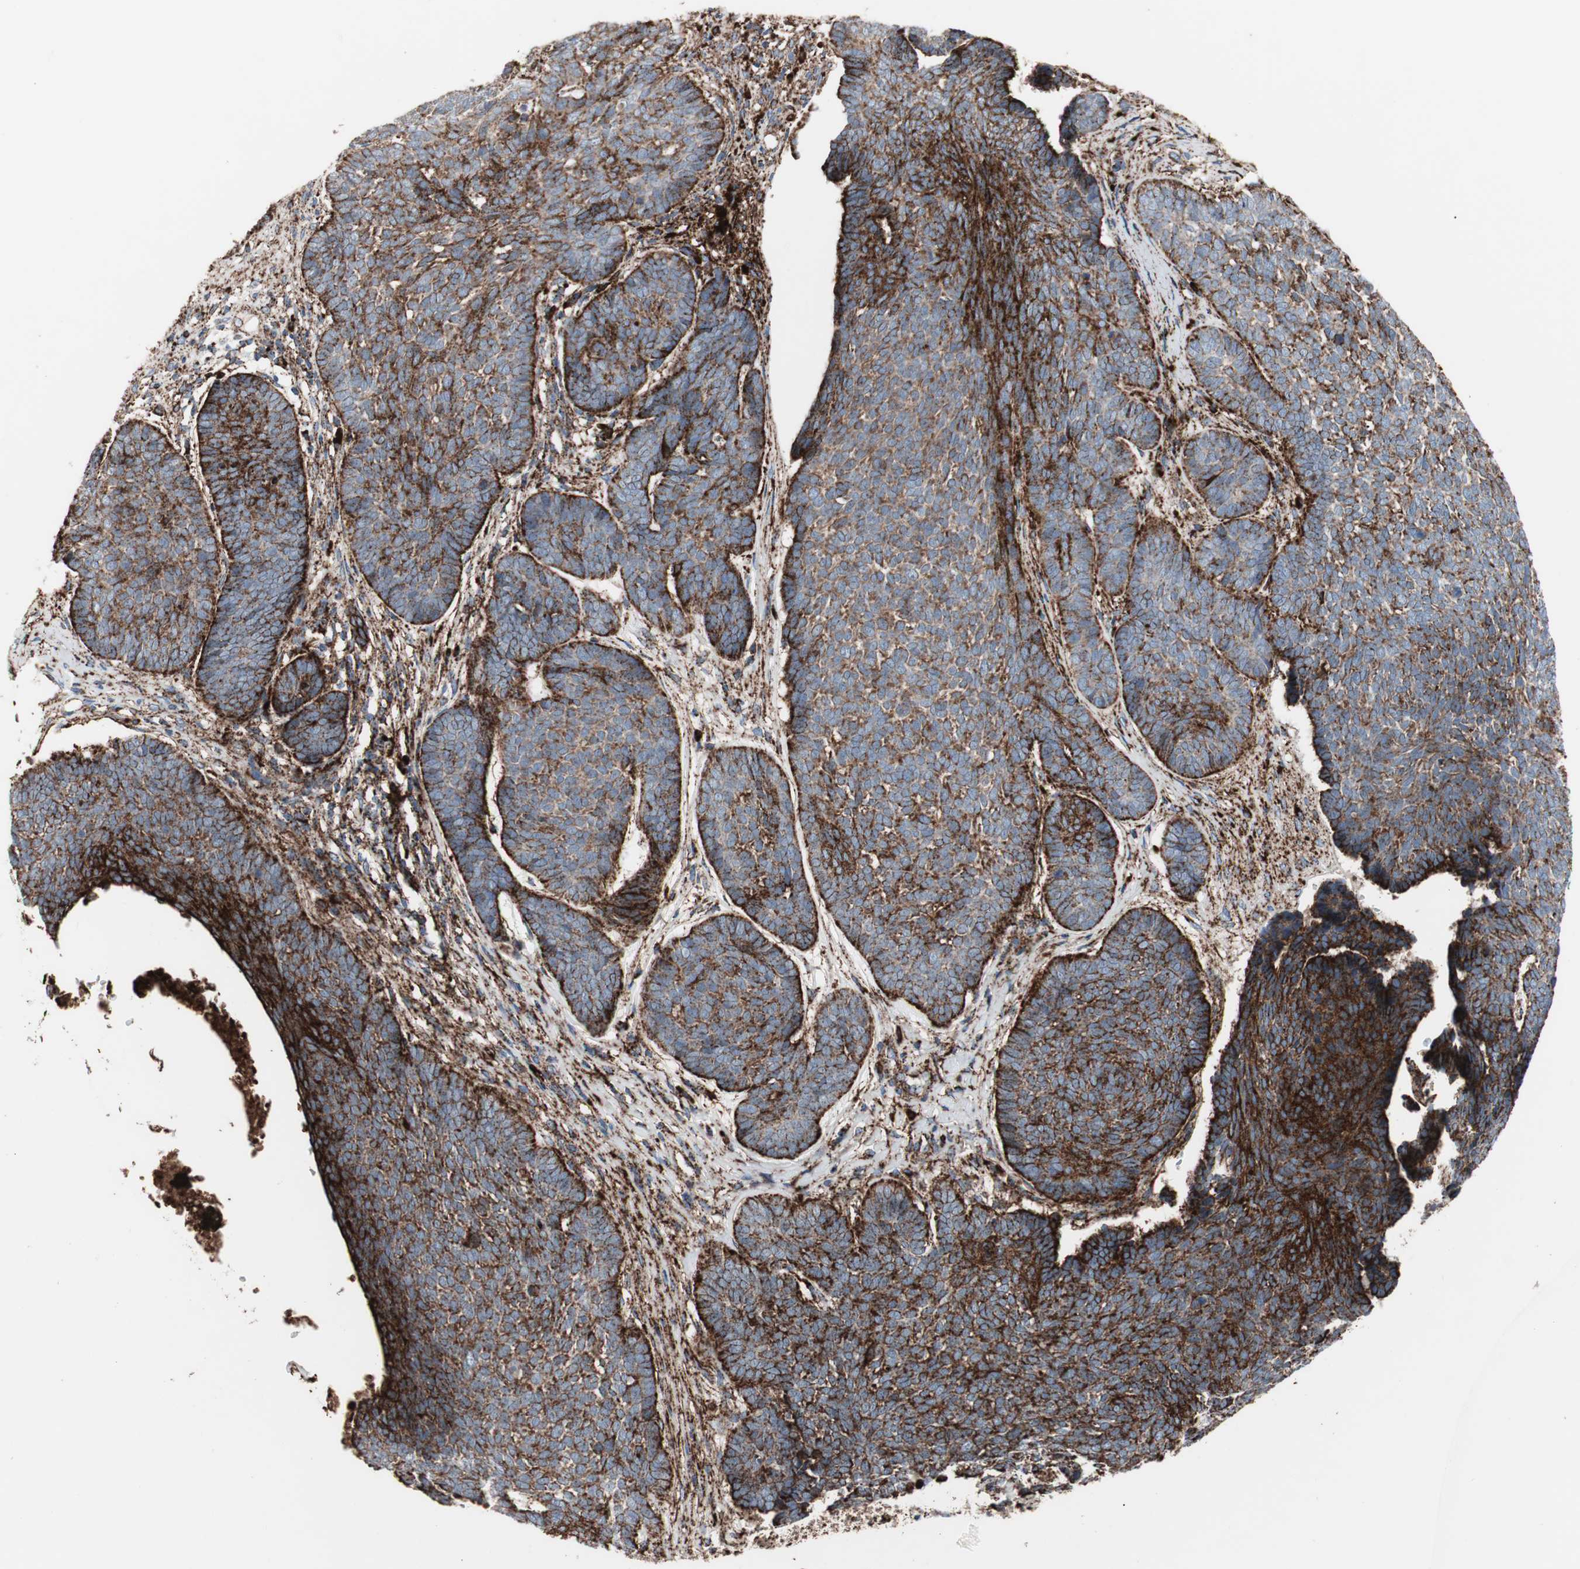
{"staining": {"intensity": "strong", "quantity": ">75%", "location": "cytoplasmic/membranous"}, "tissue": "skin cancer", "cell_type": "Tumor cells", "image_type": "cancer", "snomed": [{"axis": "morphology", "description": "Basal cell carcinoma"}, {"axis": "topography", "description": "Skin"}], "caption": "Protein analysis of skin cancer tissue demonstrates strong cytoplasmic/membranous expression in approximately >75% of tumor cells.", "gene": "LAMP1", "patient": {"sex": "male", "age": 84}}